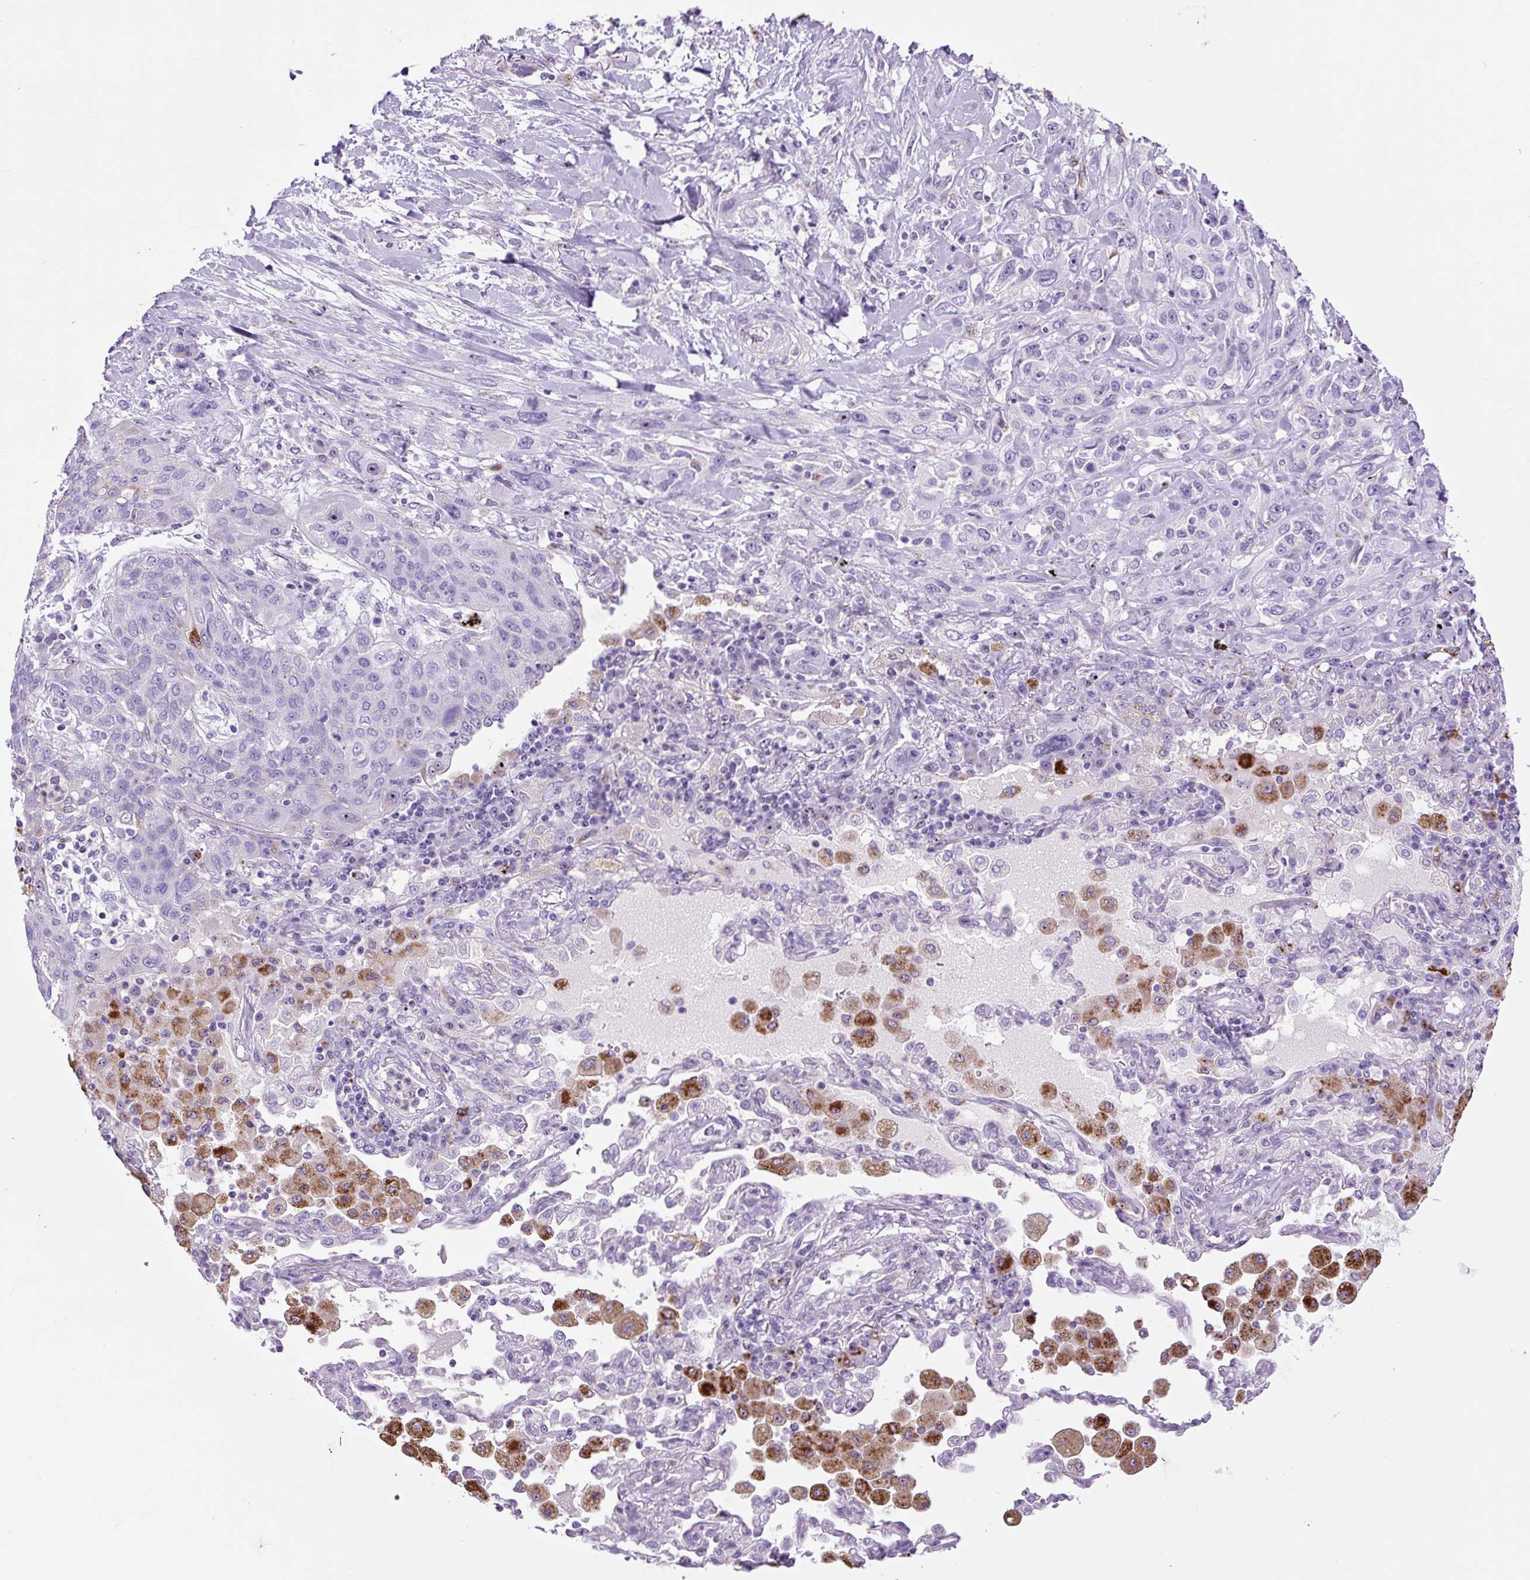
{"staining": {"intensity": "negative", "quantity": "none", "location": "none"}, "tissue": "lung cancer", "cell_type": "Tumor cells", "image_type": "cancer", "snomed": [{"axis": "morphology", "description": "Squamous cell carcinoma, NOS"}, {"axis": "topography", "description": "Lung"}], "caption": "DAB immunohistochemical staining of squamous cell carcinoma (lung) shows no significant staining in tumor cells.", "gene": "LCN10", "patient": {"sex": "female", "age": 70}}